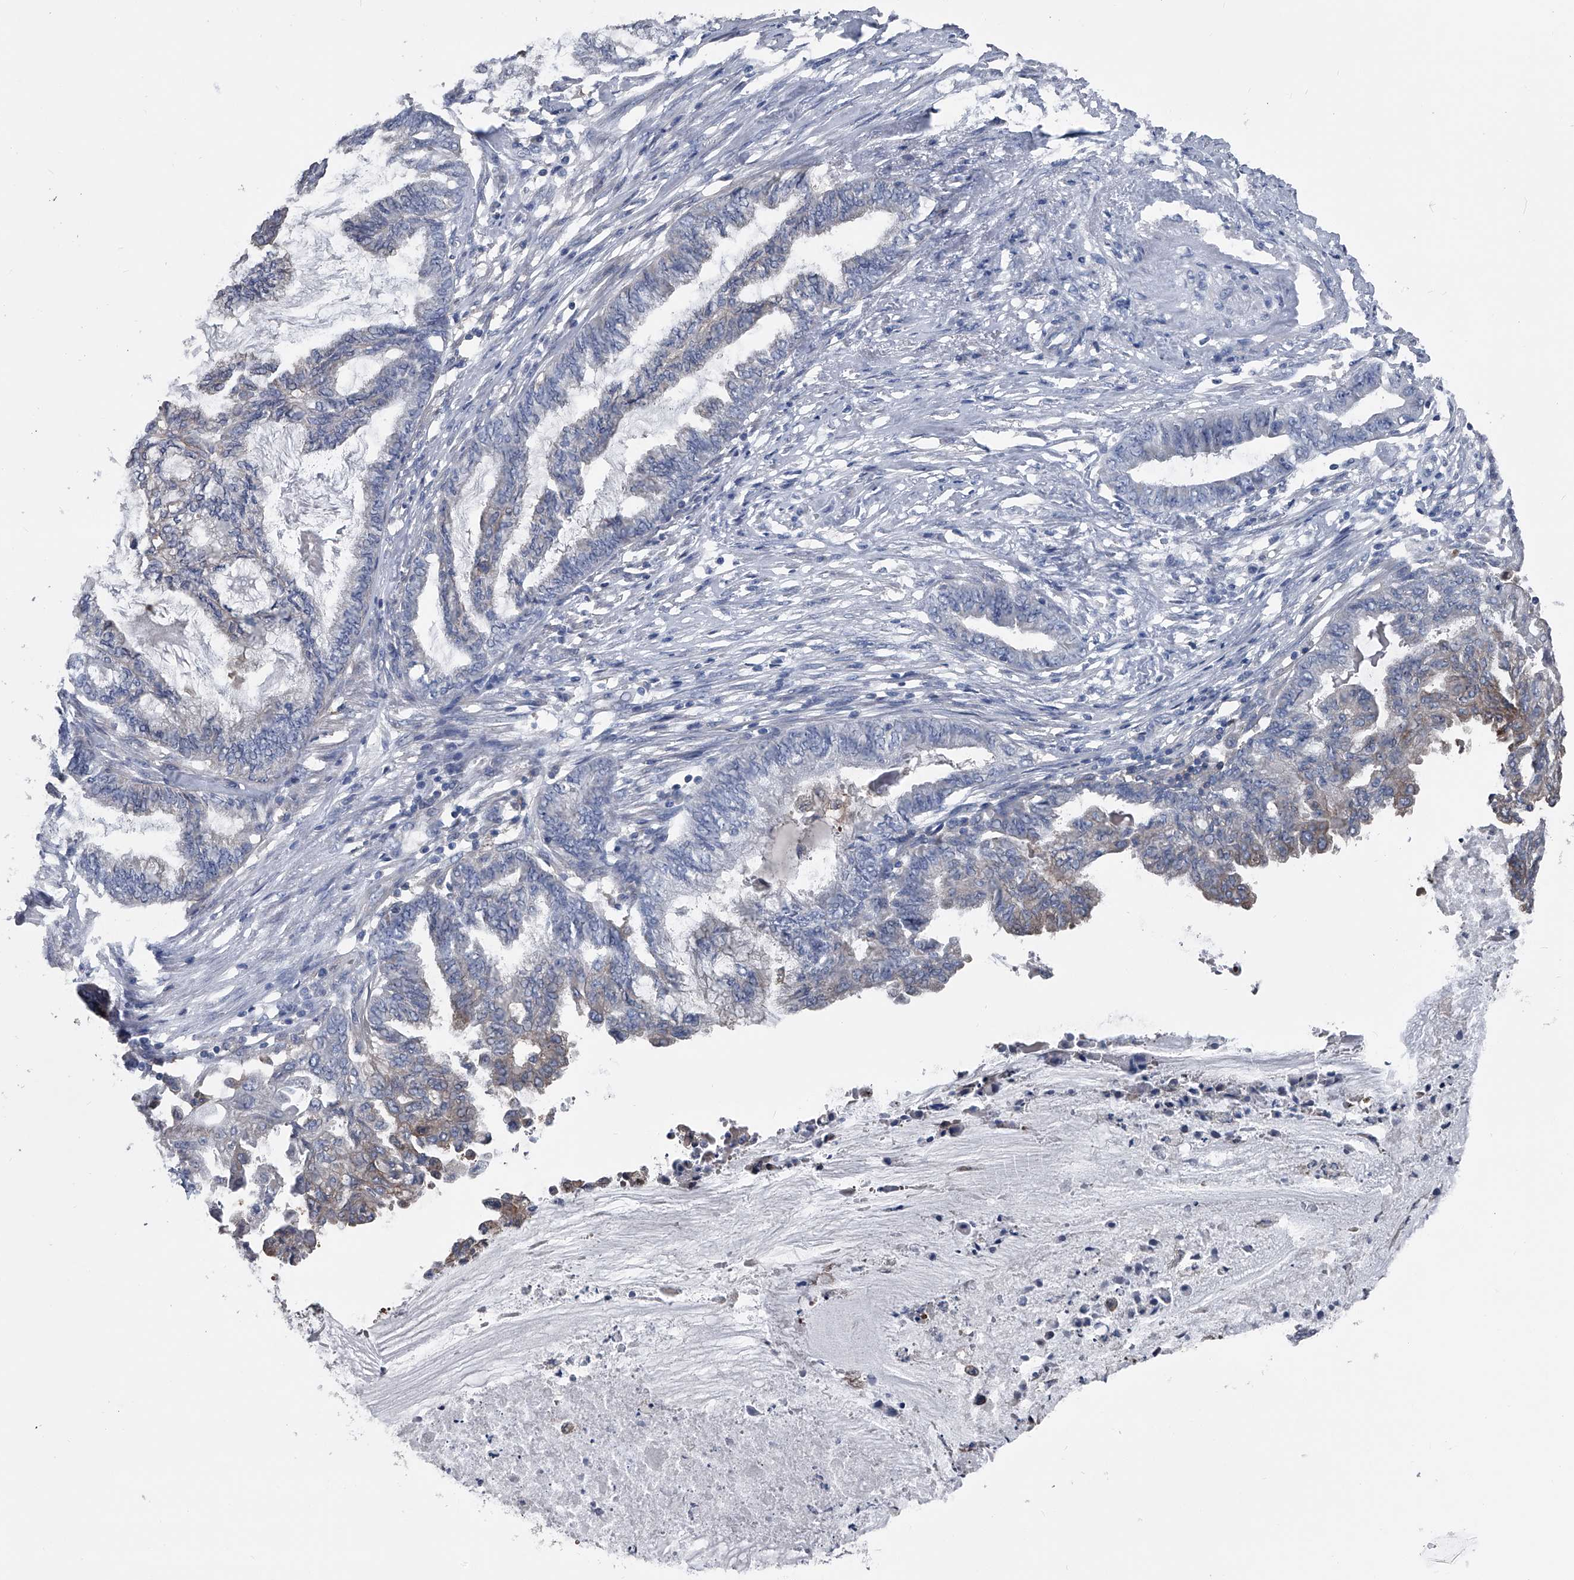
{"staining": {"intensity": "weak", "quantity": "<25%", "location": "cytoplasmic/membranous"}, "tissue": "endometrial cancer", "cell_type": "Tumor cells", "image_type": "cancer", "snomed": [{"axis": "morphology", "description": "Adenocarcinoma, NOS"}, {"axis": "topography", "description": "Endometrium"}], "caption": "The histopathology image exhibits no staining of tumor cells in endometrial cancer. (DAB immunohistochemistry (IHC) with hematoxylin counter stain).", "gene": "KIF13A", "patient": {"sex": "female", "age": 86}}